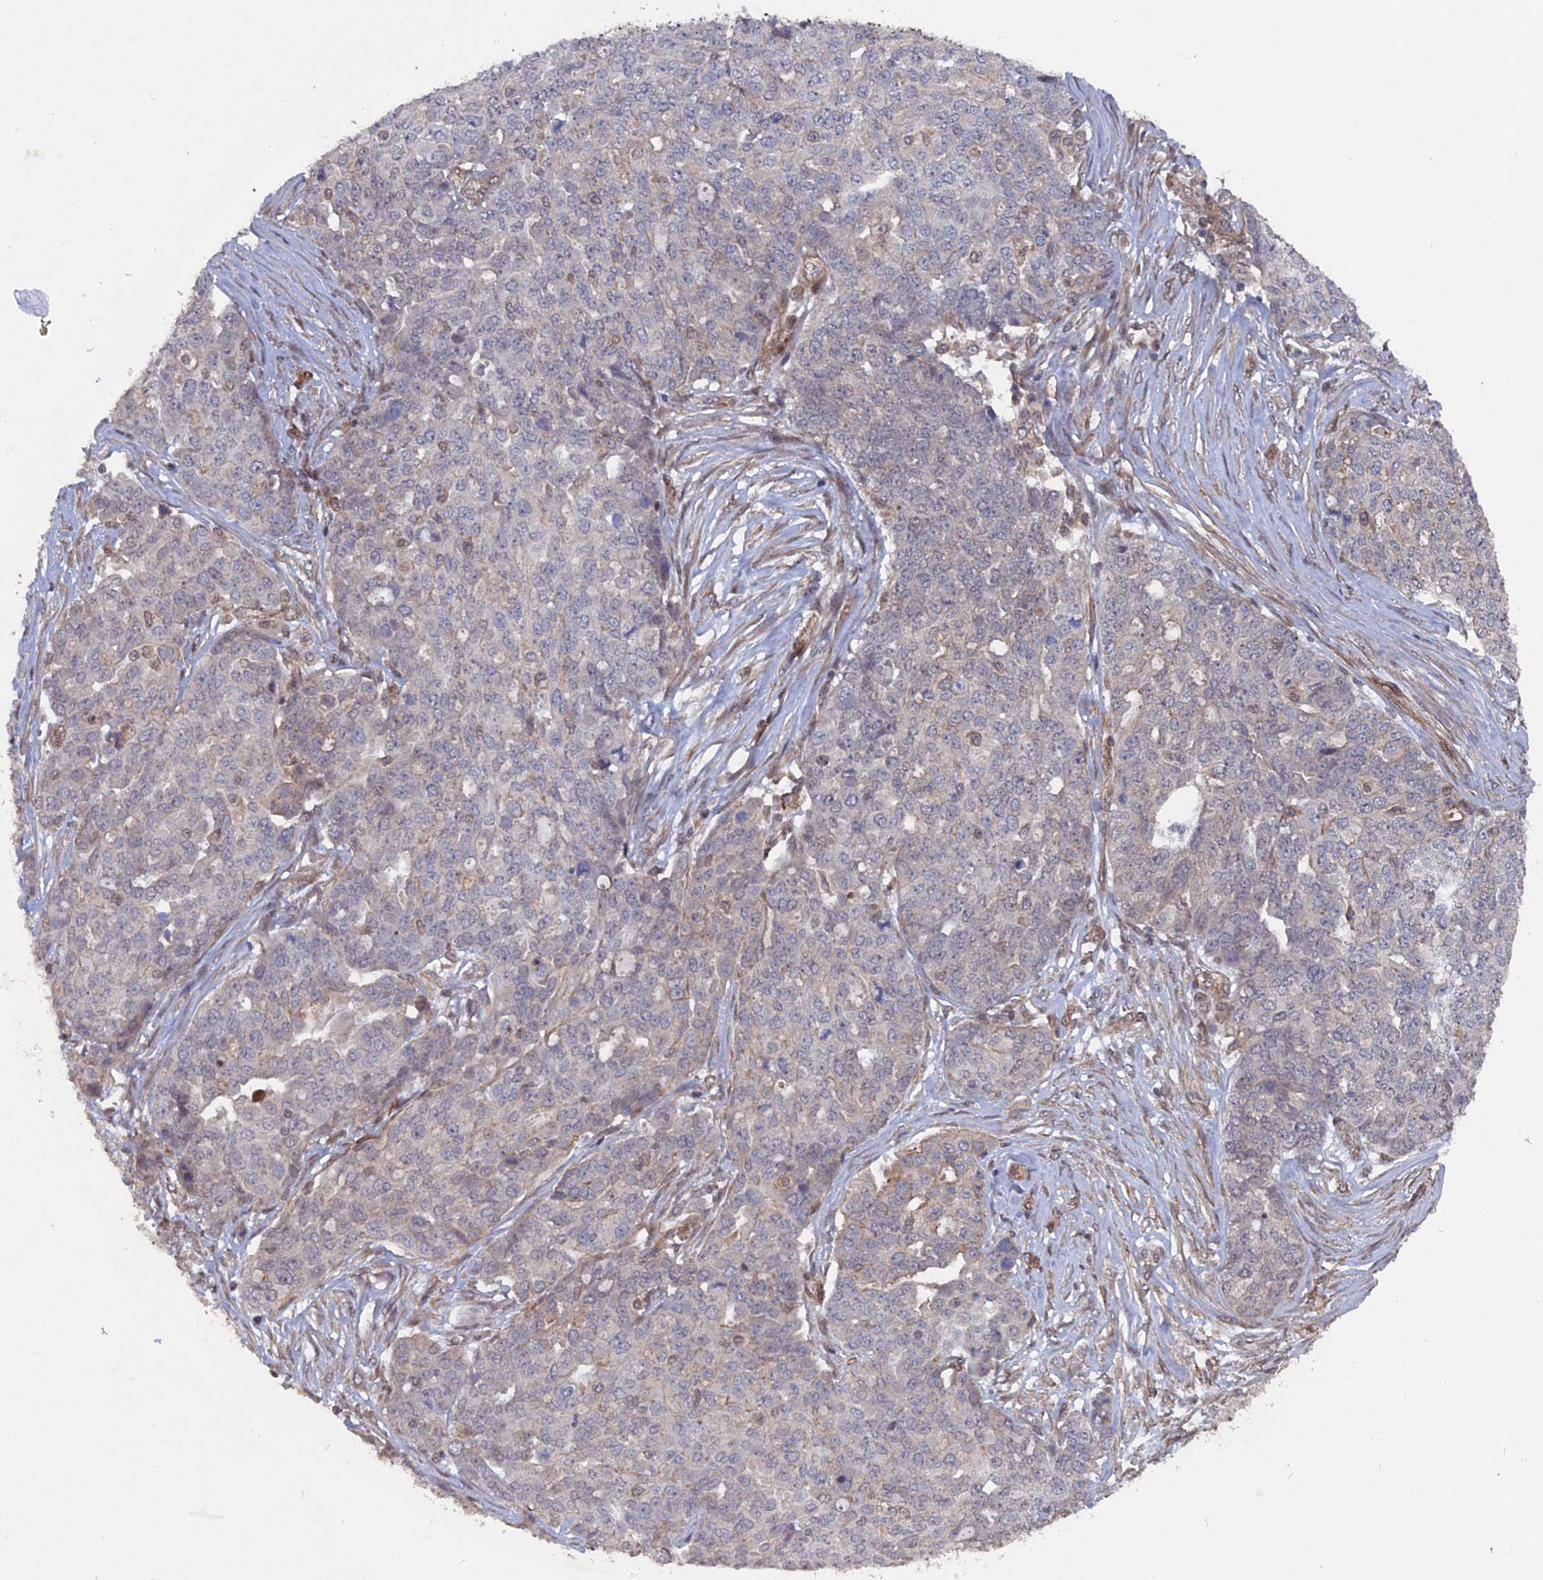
{"staining": {"intensity": "negative", "quantity": "none", "location": "none"}, "tissue": "ovarian cancer", "cell_type": "Tumor cells", "image_type": "cancer", "snomed": [{"axis": "morphology", "description": "Cystadenocarcinoma, serous, NOS"}, {"axis": "topography", "description": "Soft tissue"}, {"axis": "topography", "description": "Ovary"}], "caption": "Immunohistochemistry (IHC) image of ovarian cancer stained for a protein (brown), which reveals no expression in tumor cells.", "gene": "NOSIP", "patient": {"sex": "female", "age": 57}}